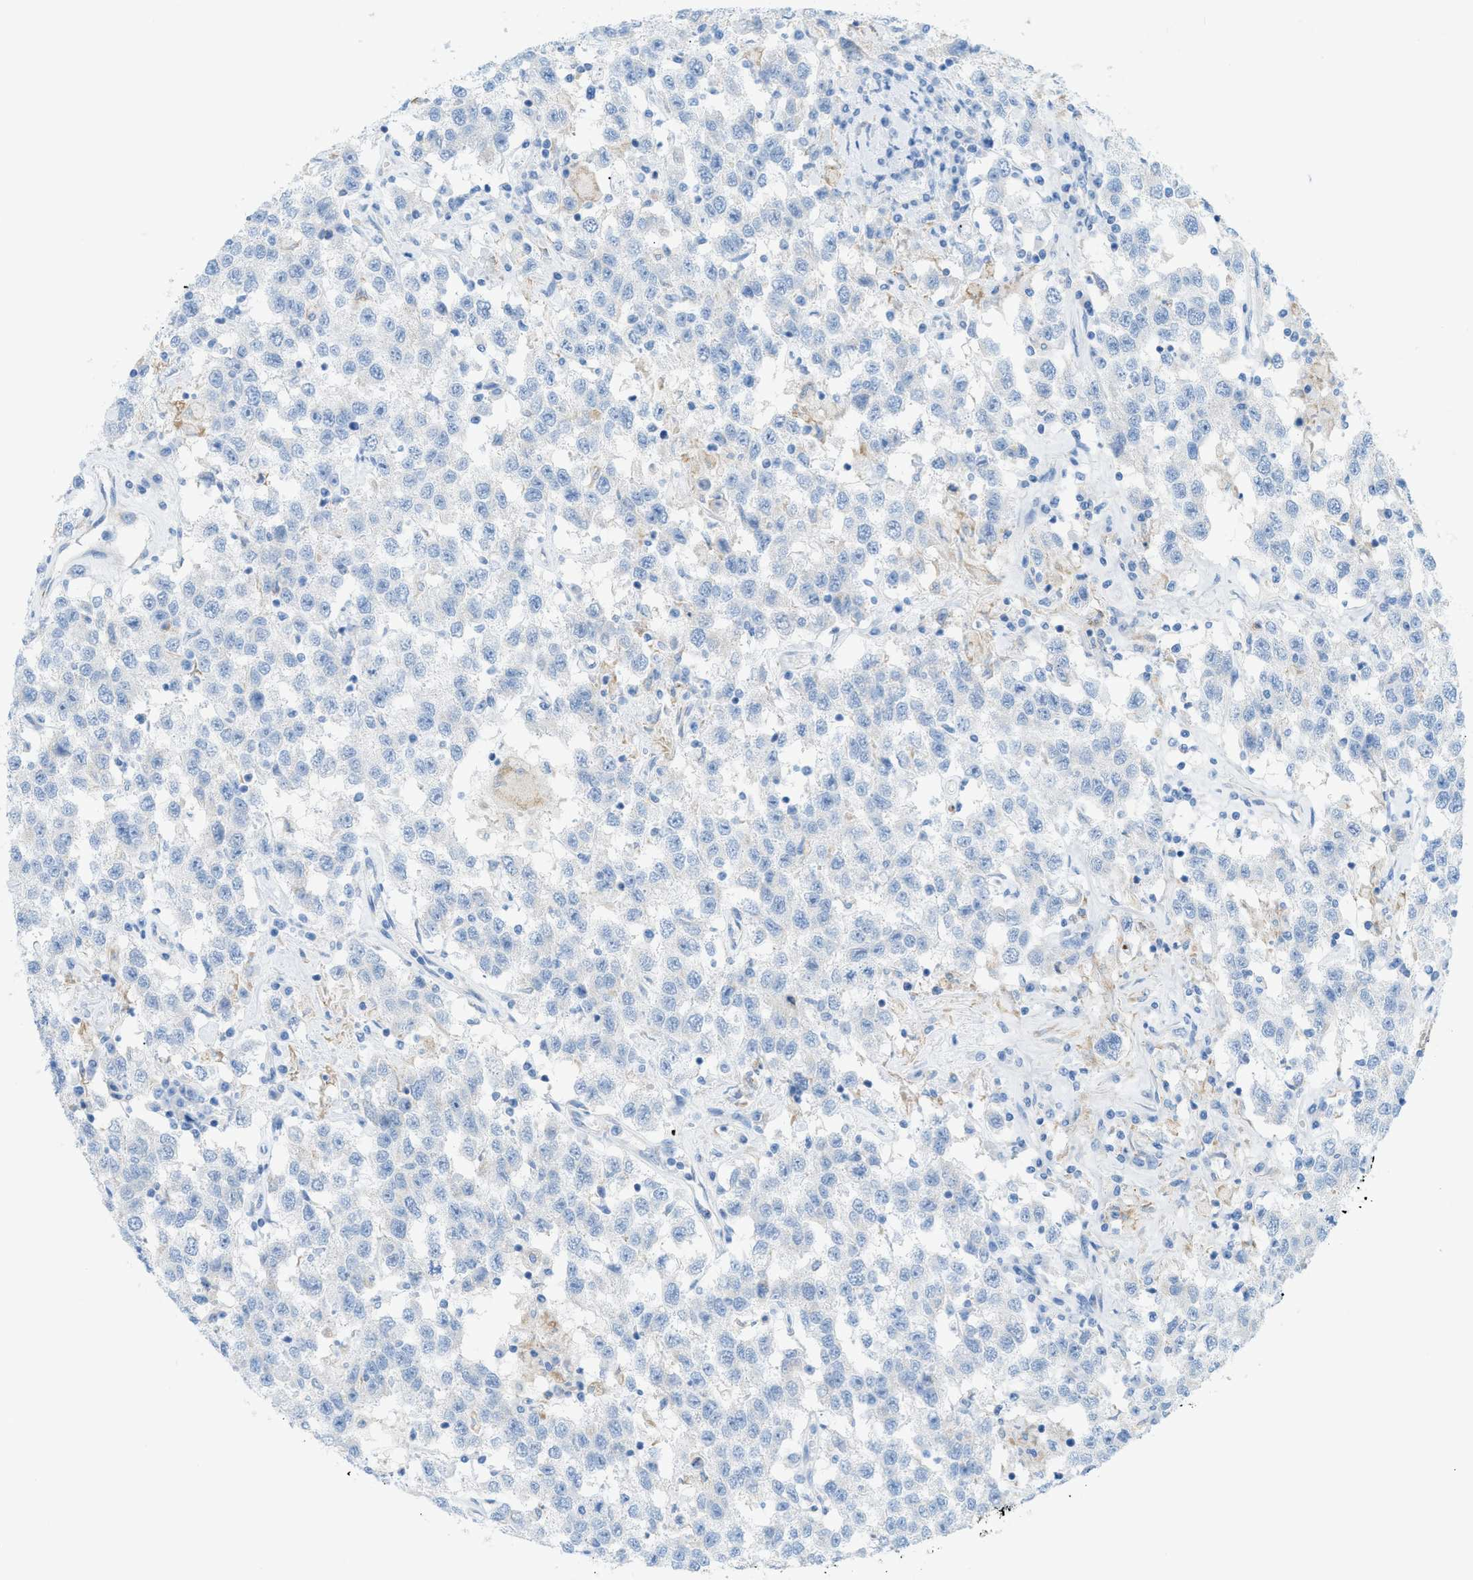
{"staining": {"intensity": "negative", "quantity": "none", "location": "none"}, "tissue": "testis cancer", "cell_type": "Tumor cells", "image_type": "cancer", "snomed": [{"axis": "morphology", "description": "Seminoma, NOS"}, {"axis": "topography", "description": "Testis"}], "caption": "Human testis seminoma stained for a protein using IHC demonstrates no positivity in tumor cells.", "gene": "MYH11", "patient": {"sex": "male", "age": 41}}